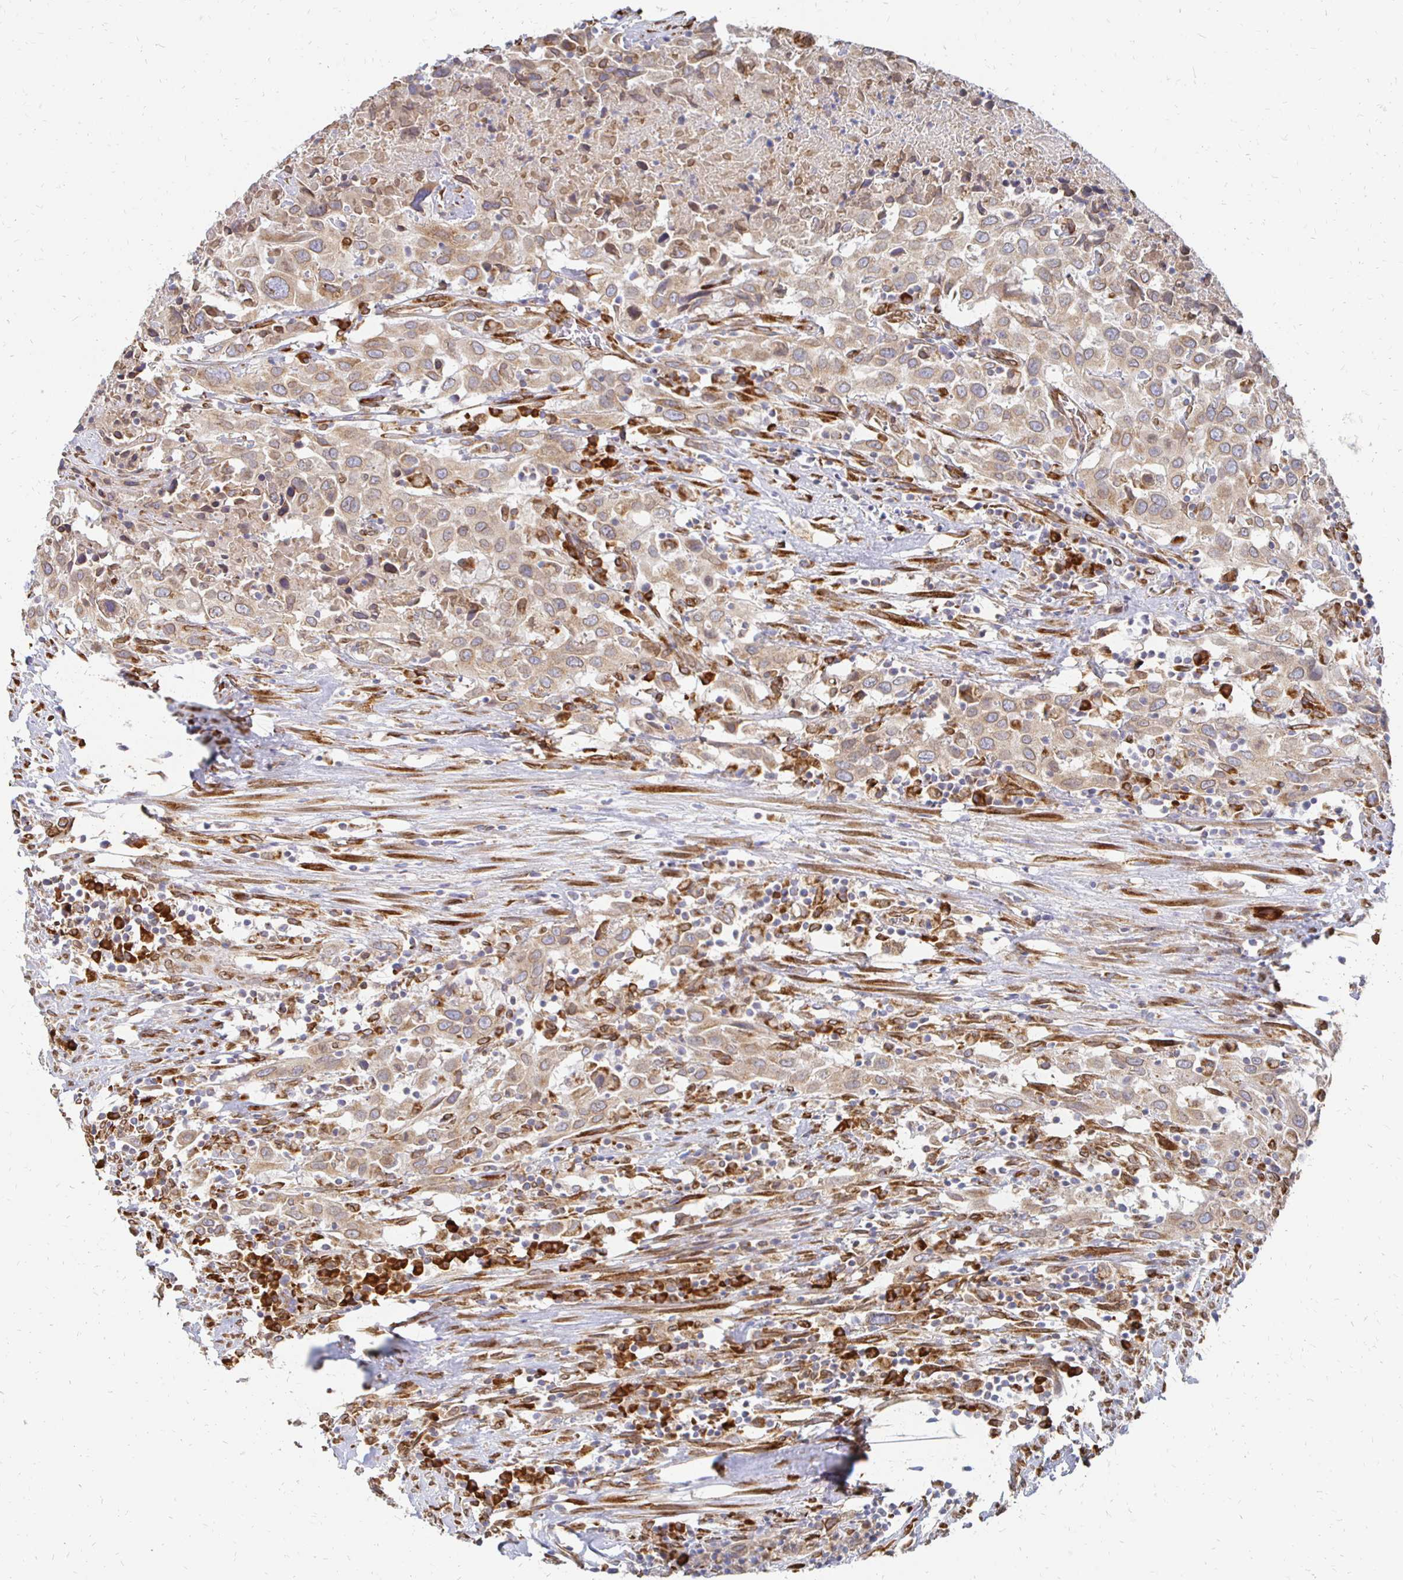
{"staining": {"intensity": "weak", "quantity": ">75%", "location": "cytoplasmic/membranous,nuclear"}, "tissue": "urothelial cancer", "cell_type": "Tumor cells", "image_type": "cancer", "snomed": [{"axis": "morphology", "description": "Urothelial carcinoma, High grade"}, {"axis": "topography", "description": "Urinary bladder"}], "caption": "Immunohistochemical staining of urothelial cancer reveals low levels of weak cytoplasmic/membranous and nuclear staining in approximately >75% of tumor cells. The staining was performed using DAB (3,3'-diaminobenzidine), with brown indicating positive protein expression. Nuclei are stained blue with hematoxylin.", "gene": "PELI3", "patient": {"sex": "male", "age": 61}}